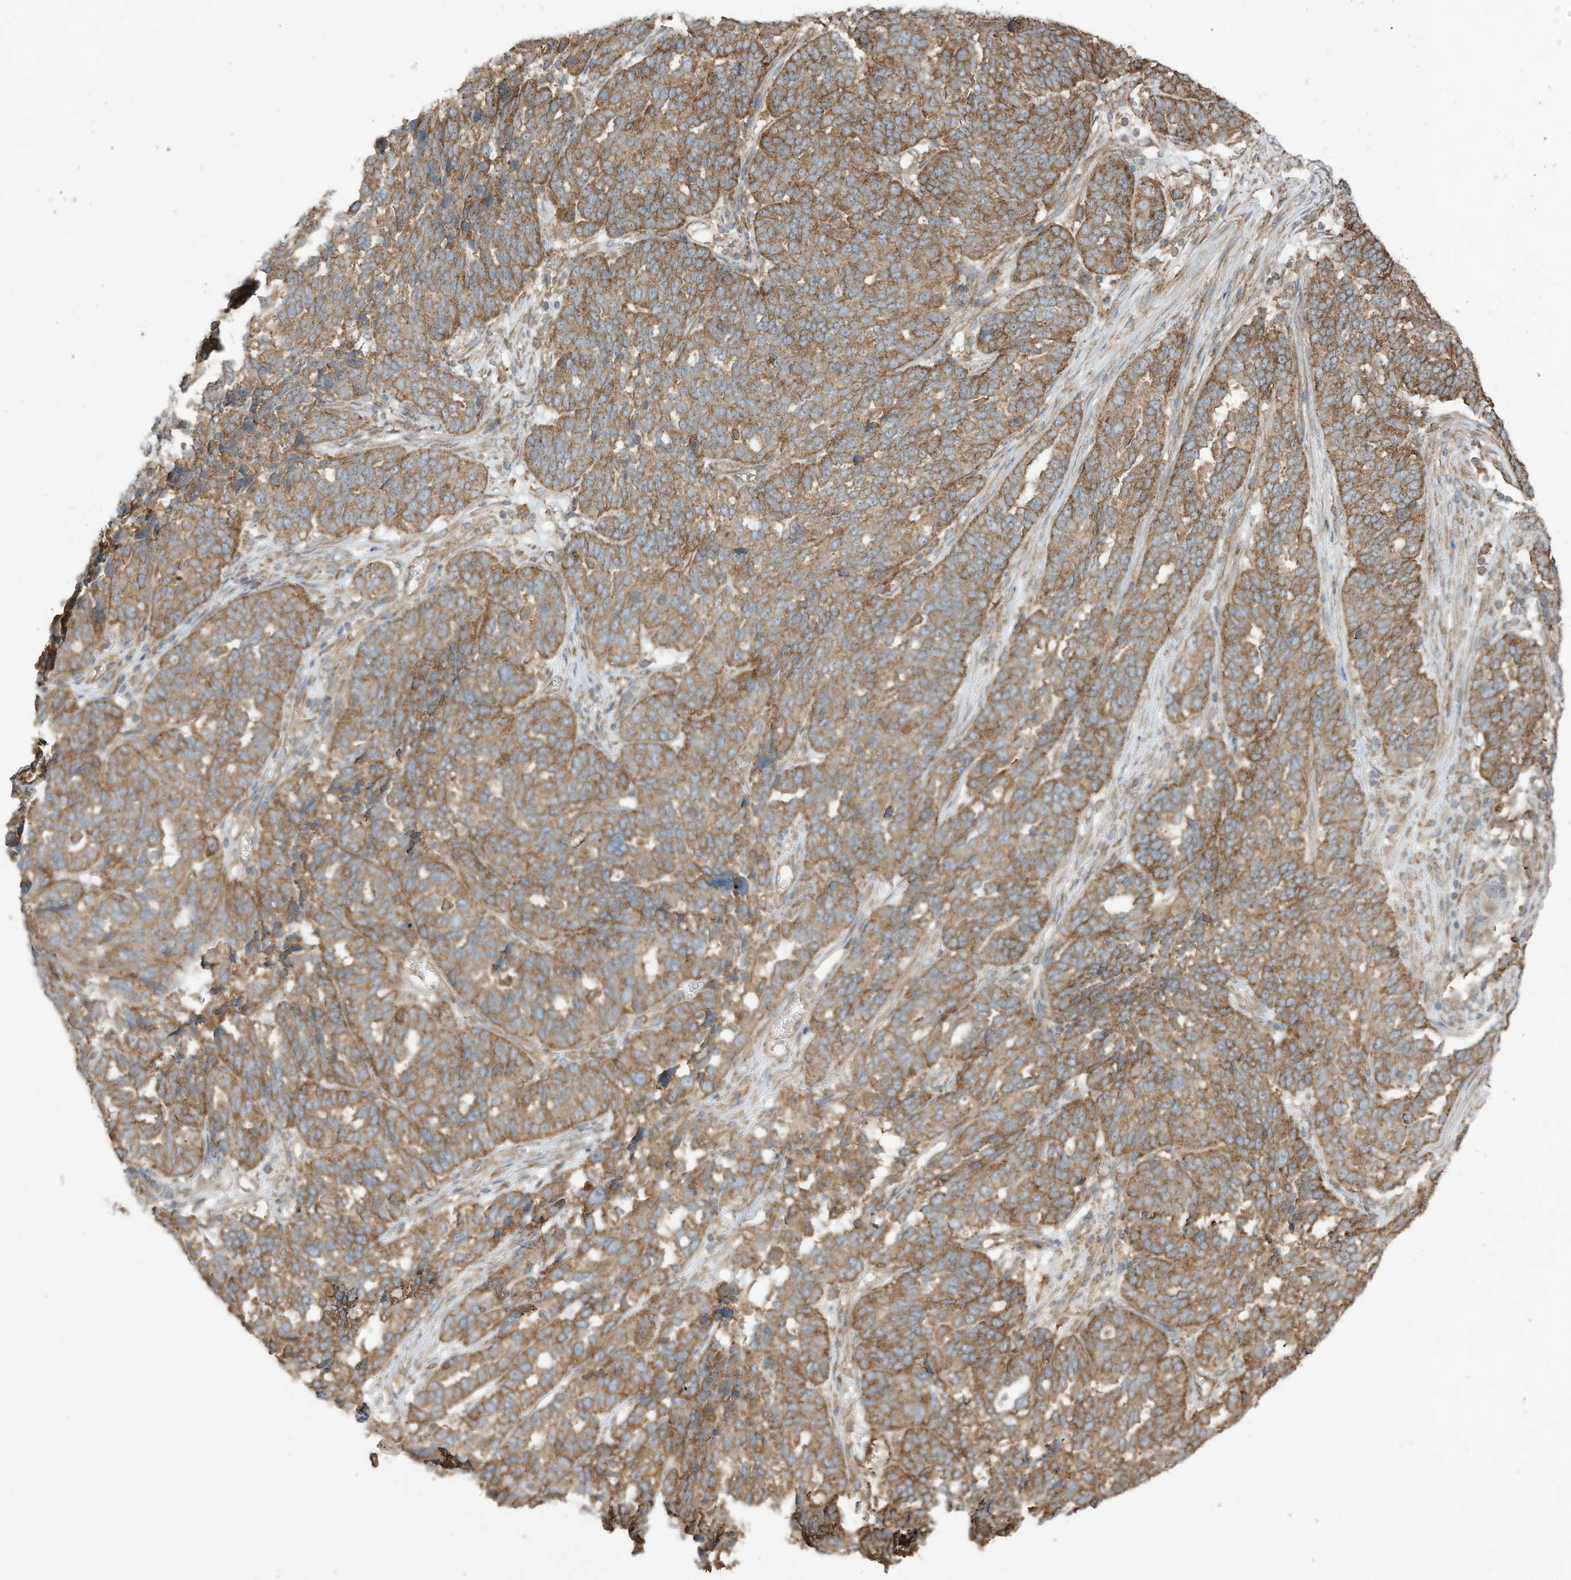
{"staining": {"intensity": "moderate", "quantity": ">75%", "location": "cytoplasmic/membranous"}, "tissue": "ovarian cancer", "cell_type": "Tumor cells", "image_type": "cancer", "snomed": [{"axis": "morphology", "description": "Cystadenocarcinoma, serous, NOS"}, {"axis": "topography", "description": "Ovary"}], "caption": "Immunohistochemical staining of ovarian cancer (serous cystadenocarcinoma) reveals medium levels of moderate cytoplasmic/membranous protein expression in about >75% of tumor cells. Ihc stains the protein in brown and the nuclei are stained blue.", "gene": "CGAS", "patient": {"sex": "female", "age": 59}}